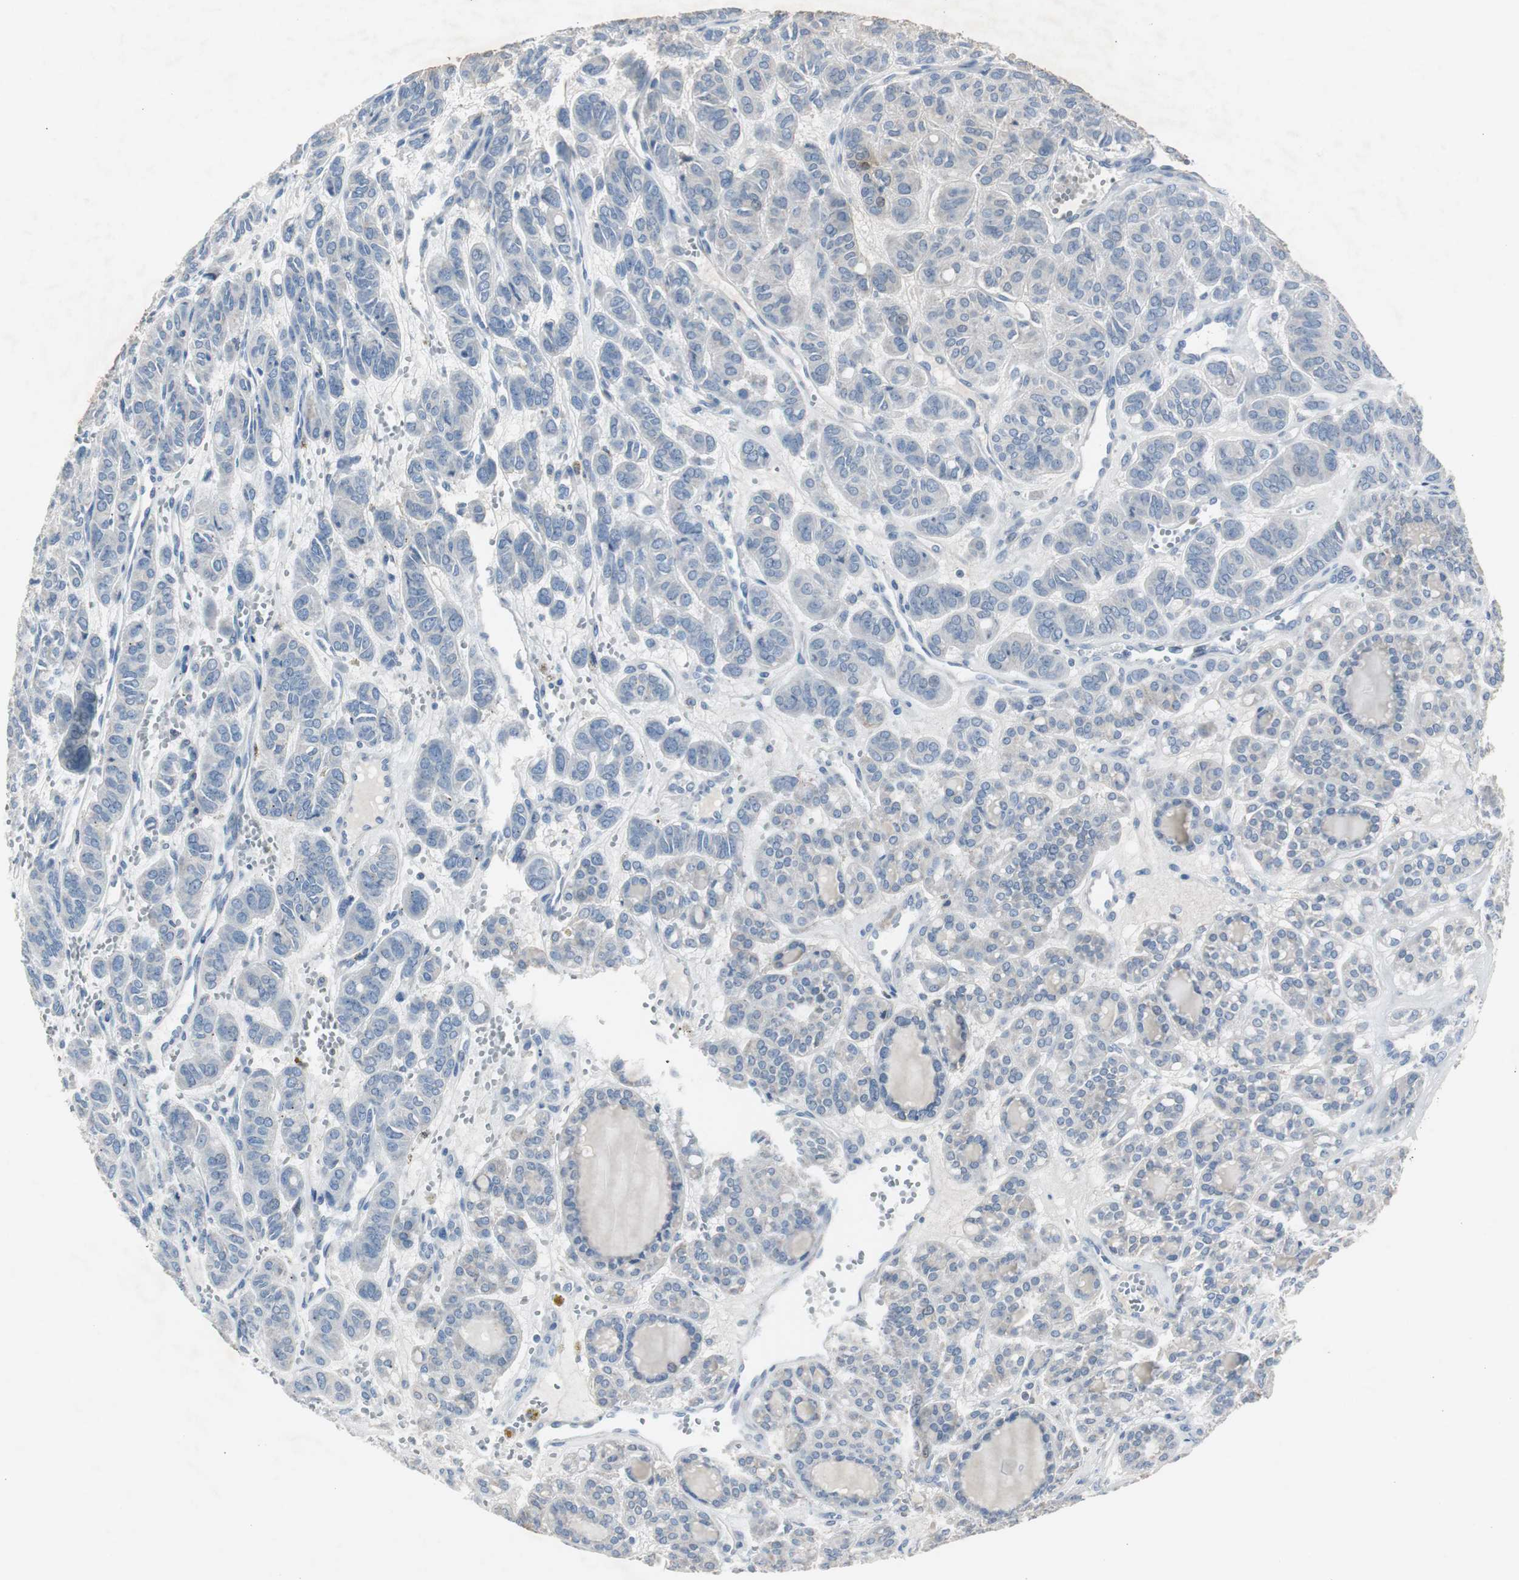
{"staining": {"intensity": "negative", "quantity": "none", "location": "none"}, "tissue": "thyroid cancer", "cell_type": "Tumor cells", "image_type": "cancer", "snomed": [{"axis": "morphology", "description": "Follicular adenoma carcinoma, NOS"}, {"axis": "topography", "description": "Thyroid gland"}], "caption": "There is no significant positivity in tumor cells of follicular adenoma carcinoma (thyroid).", "gene": "TK1", "patient": {"sex": "female", "age": 71}}